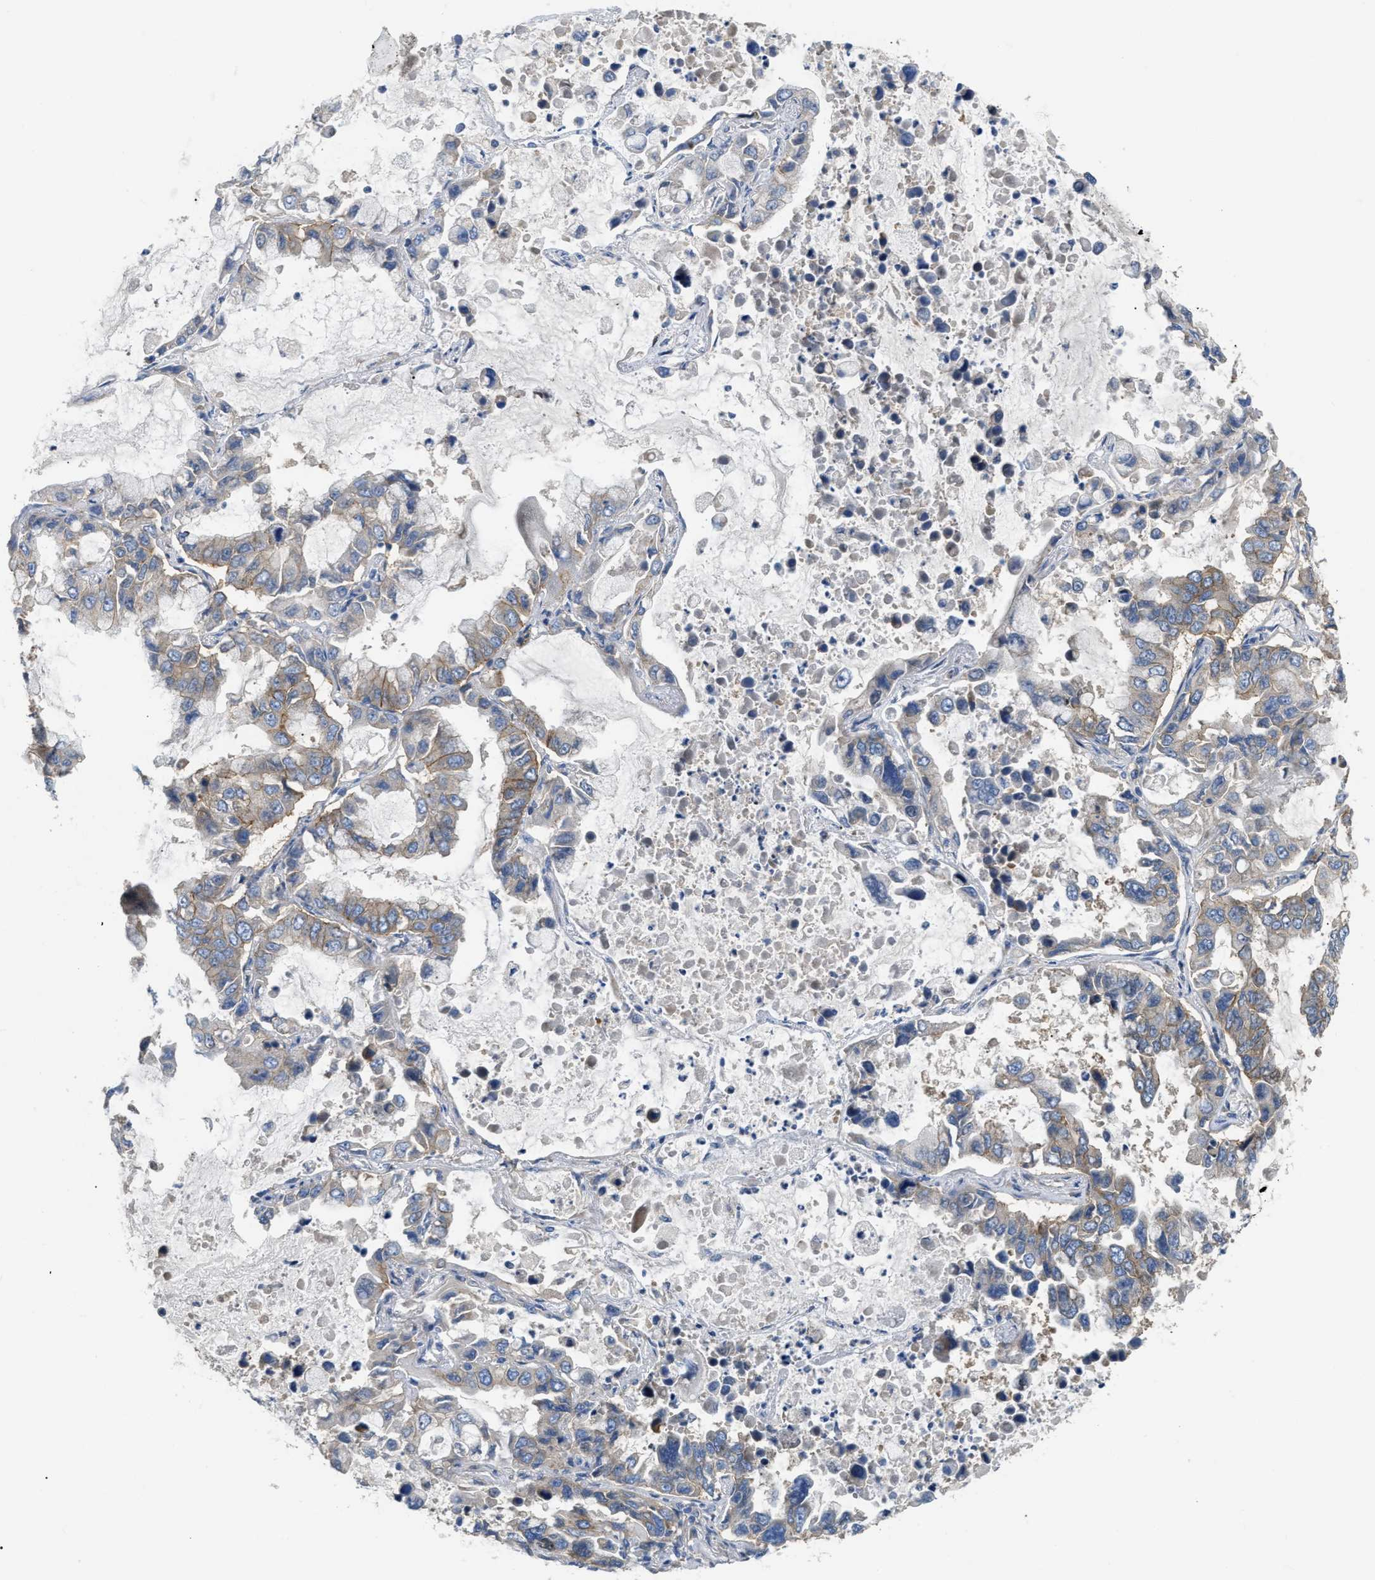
{"staining": {"intensity": "weak", "quantity": "25%-75%", "location": "cytoplasmic/membranous"}, "tissue": "lung cancer", "cell_type": "Tumor cells", "image_type": "cancer", "snomed": [{"axis": "morphology", "description": "Adenocarcinoma, NOS"}, {"axis": "topography", "description": "Lung"}], "caption": "Immunohistochemistry (IHC) staining of lung cancer (adenocarcinoma), which shows low levels of weak cytoplasmic/membranous expression in about 25%-75% of tumor cells indicating weak cytoplasmic/membranous protein expression. The staining was performed using DAB (3,3'-diaminobenzidine) (brown) for protein detection and nuclei were counterstained in hematoxylin (blue).", "gene": "DHX58", "patient": {"sex": "male", "age": 64}}